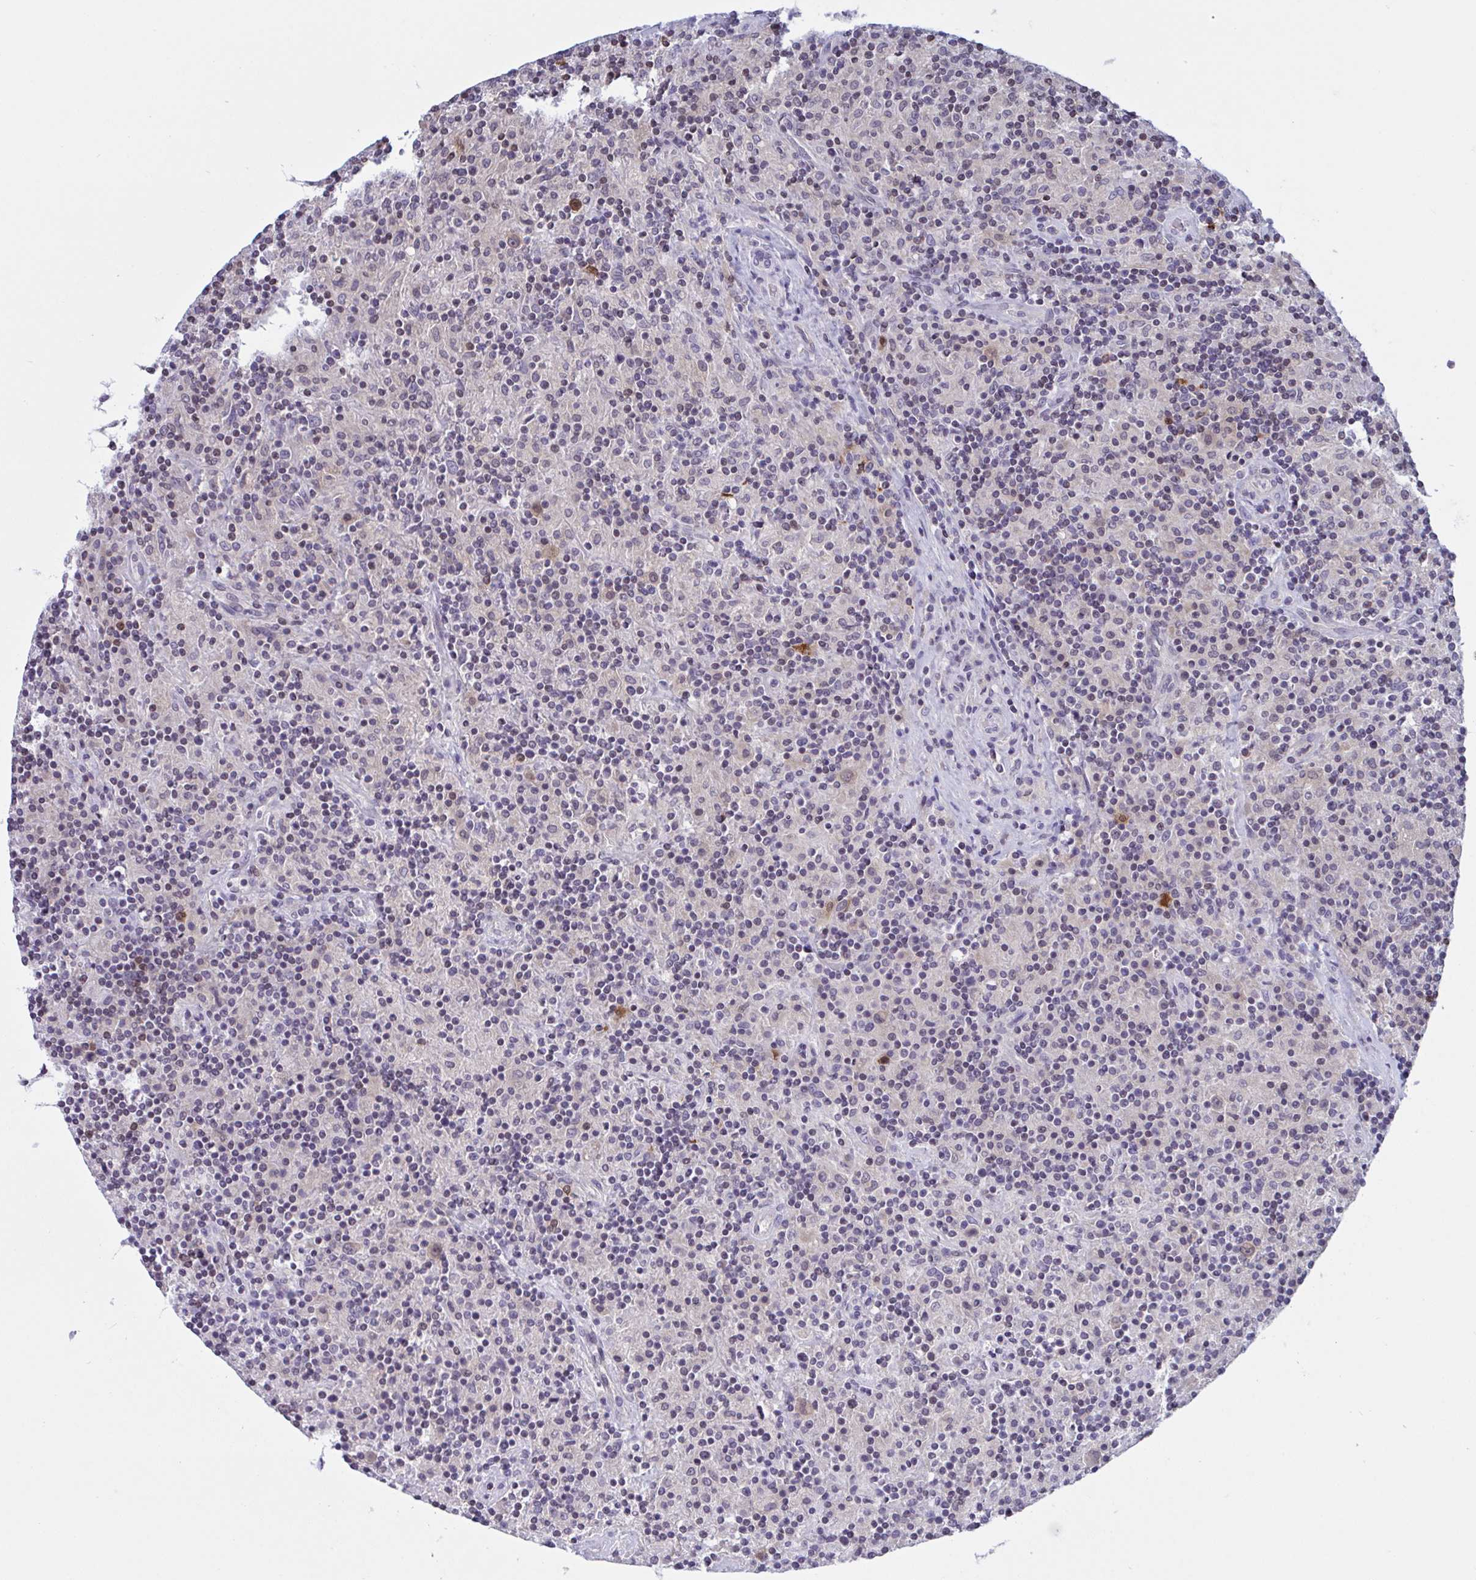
{"staining": {"intensity": "weak", "quantity": "<25%", "location": "cytoplasmic/membranous"}, "tissue": "lymphoma", "cell_type": "Tumor cells", "image_type": "cancer", "snomed": [{"axis": "morphology", "description": "Hodgkin's disease, NOS"}, {"axis": "topography", "description": "Lymph node"}], "caption": "The image exhibits no staining of tumor cells in Hodgkin's disease.", "gene": "SNX11", "patient": {"sex": "male", "age": 70}}